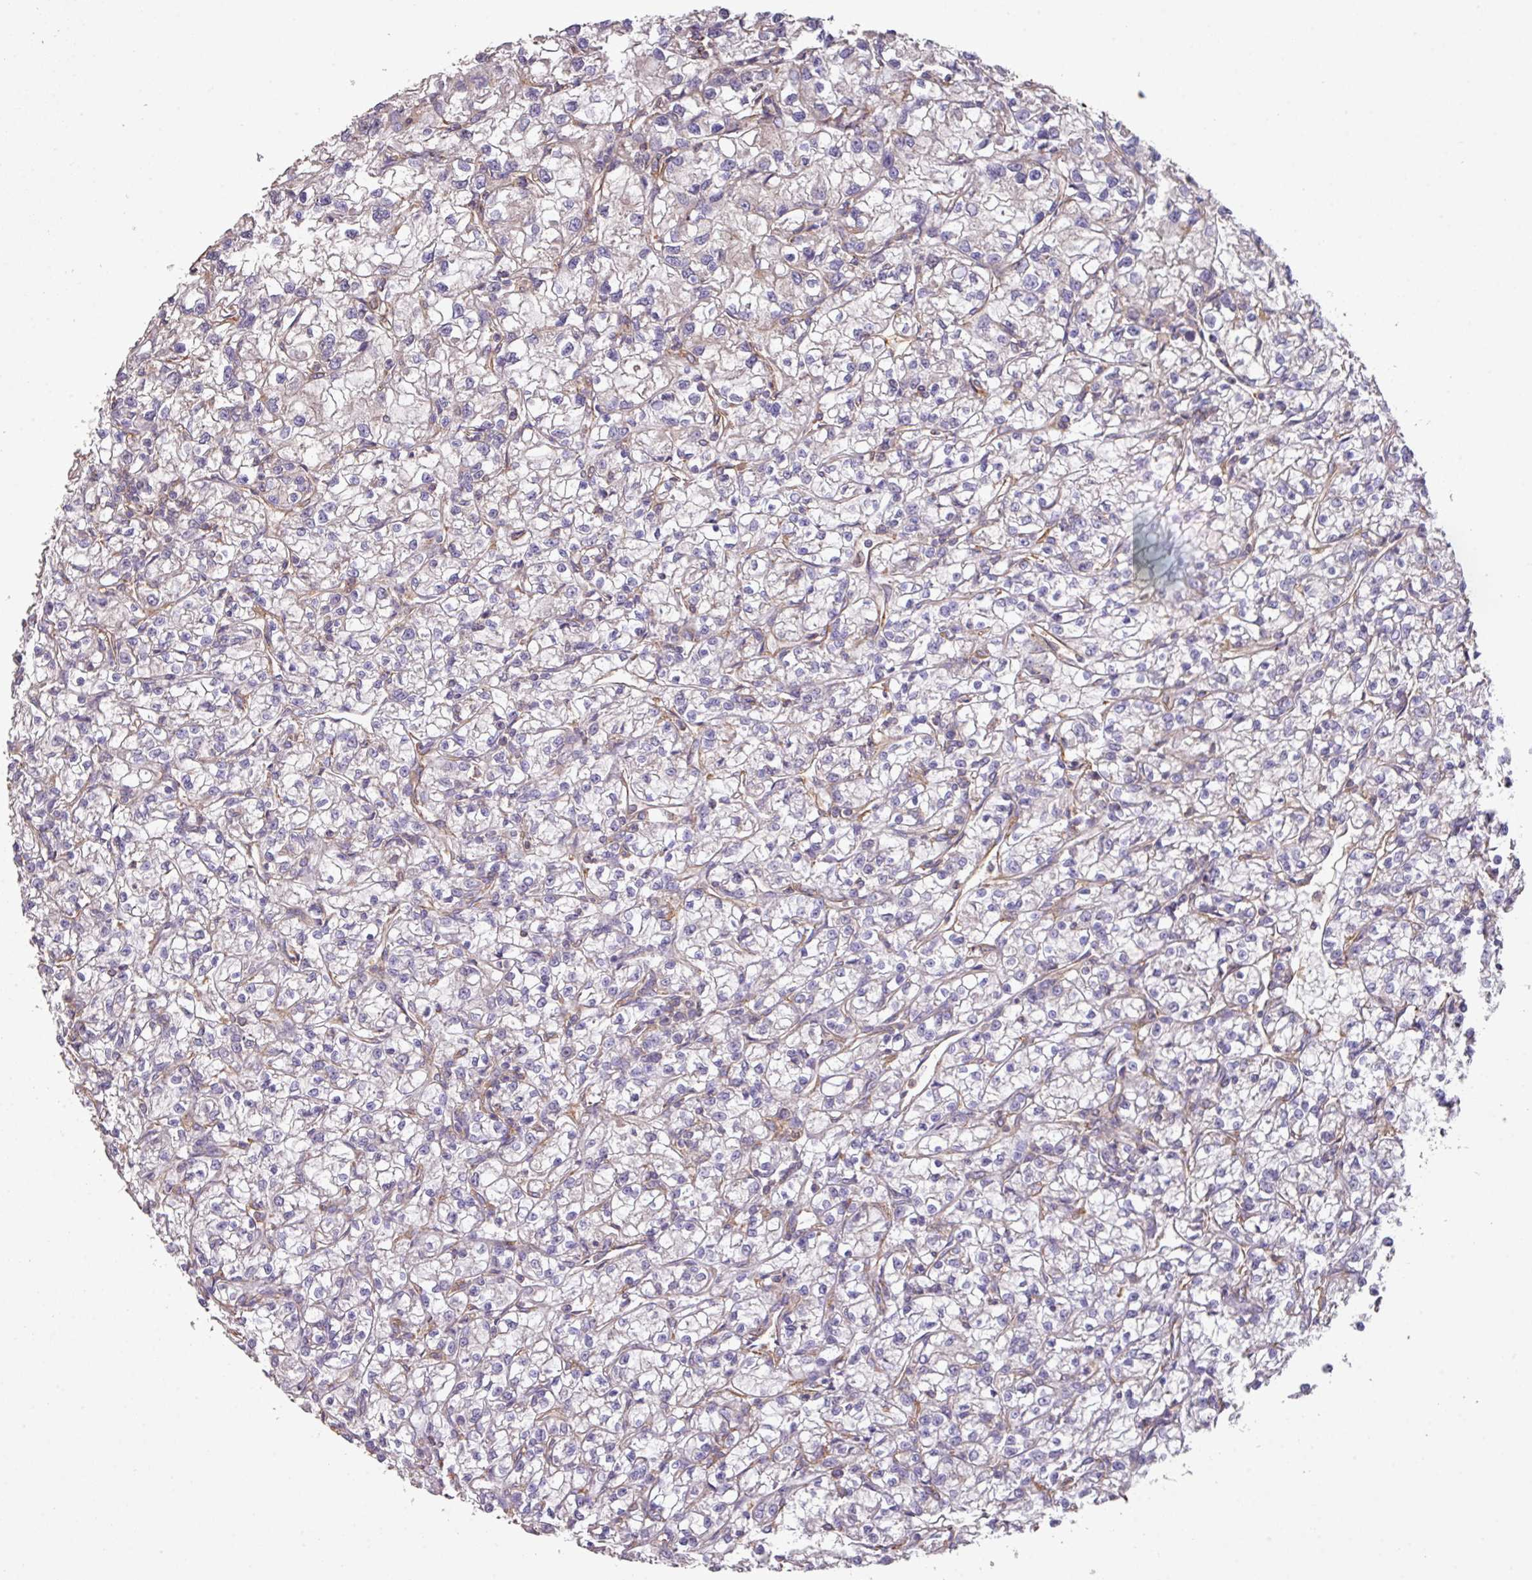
{"staining": {"intensity": "negative", "quantity": "none", "location": "none"}, "tissue": "renal cancer", "cell_type": "Tumor cells", "image_type": "cancer", "snomed": [{"axis": "morphology", "description": "Adenocarcinoma, NOS"}, {"axis": "topography", "description": "Kidney"}], "caption": "This is an IHC photomicrograph of adenocarcinoma (renal). There is no positivity in tumor cells.", "gene": "CALML4", "patient": {"sex": "female", "age": 59}}